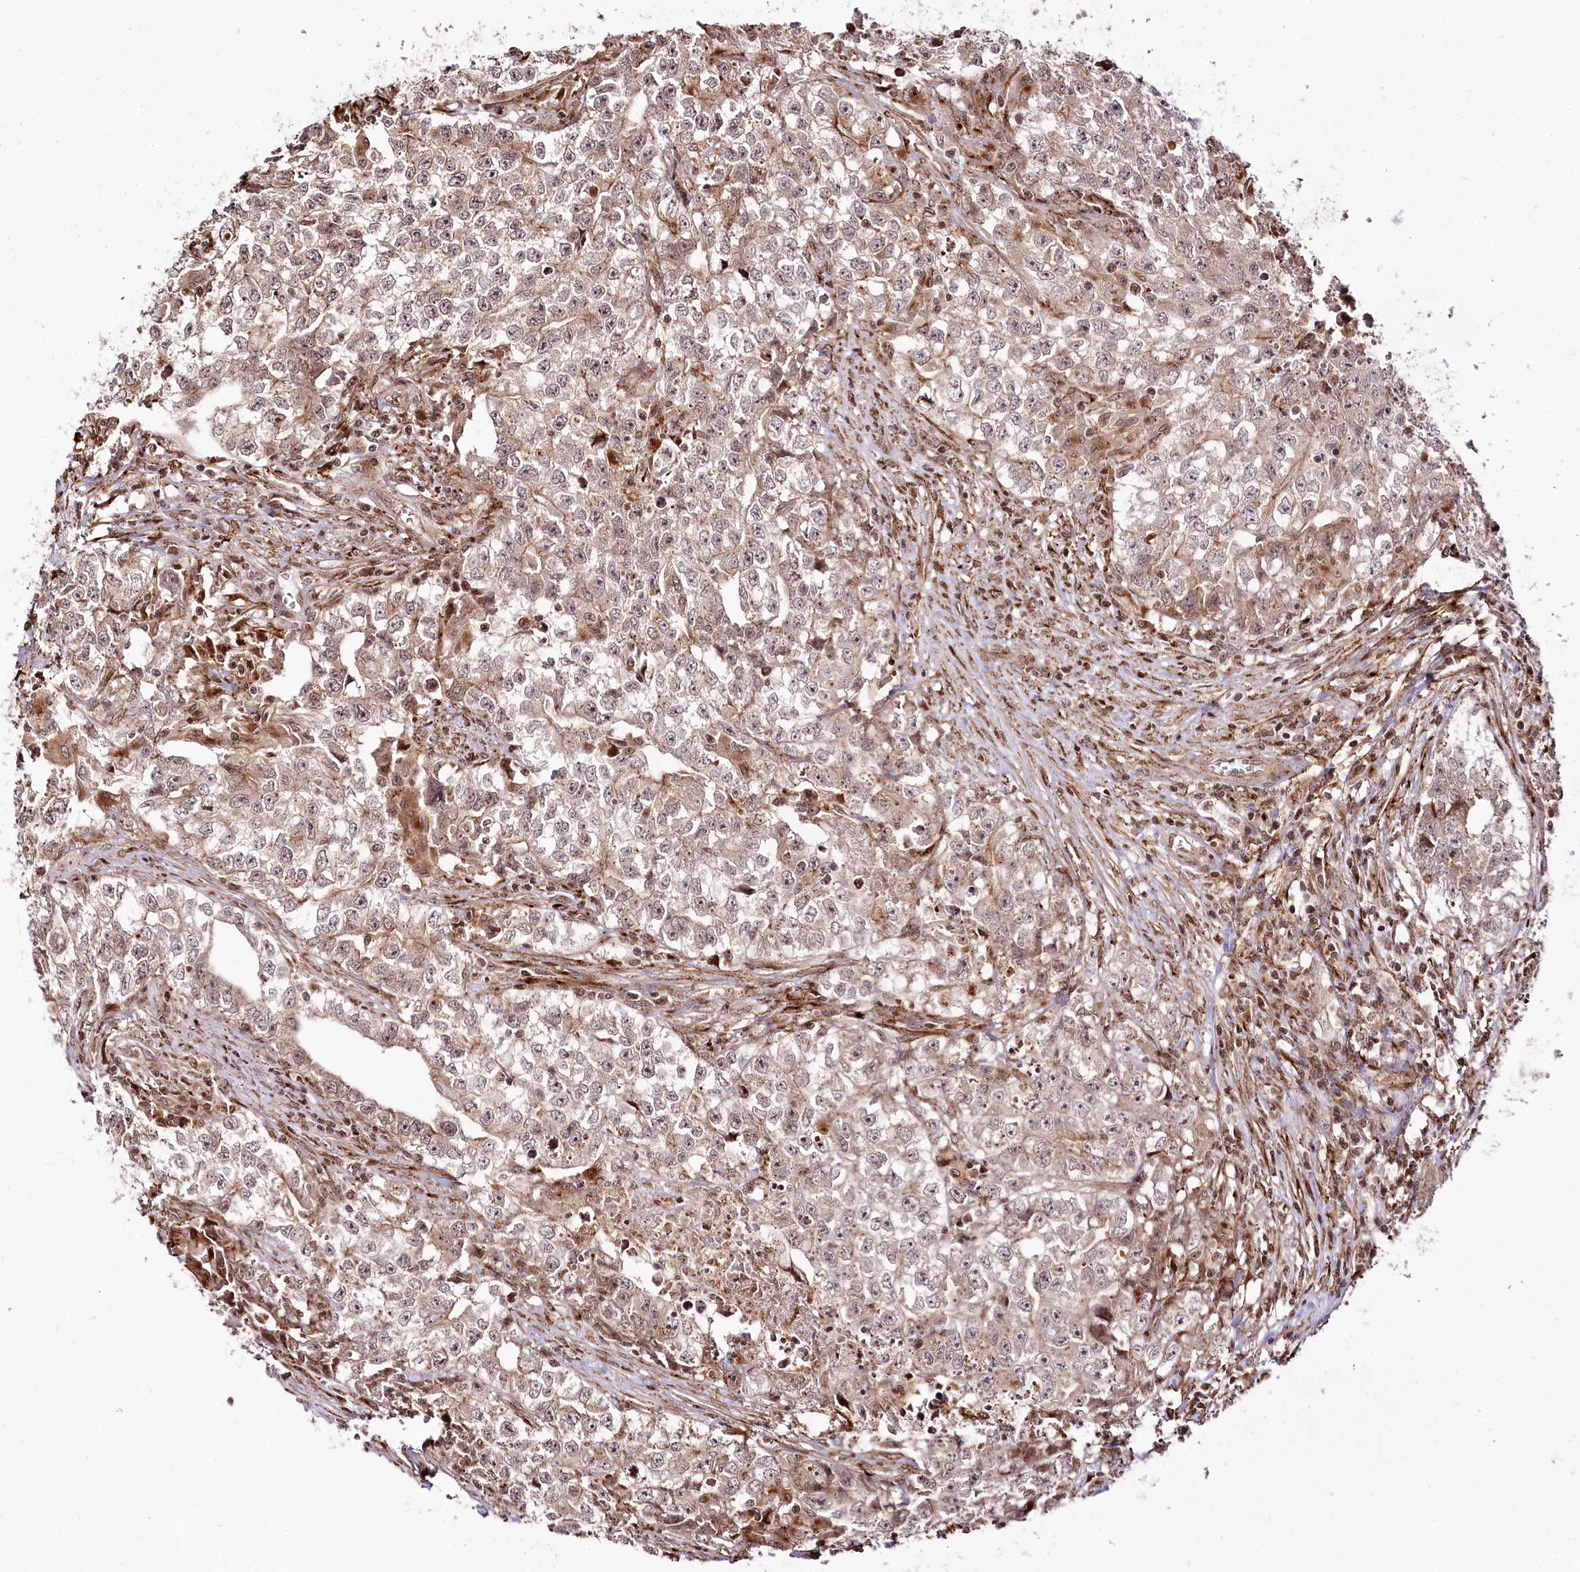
{"staining": {"intensity": "weak", "quantity": "25%-75%", "location": "cytoplasmic/membranous,nuclear"}, "tissue": "testis cancer", "cell_type": "Tumor cells", "image_type": "cancer", "snomed": [{"axis": "morphology", "description": "Seminoma, NOS"}, {"axis": "morphology", "description": "Carcinoma, Embryonal, NOS"}, {"axis": "topography", "description": "Testis"}], "caption": "Immunohistochemistry (IHC) micrograph of testis cancer (seminoma) stained for a protein (brown), which displays low levels of weak cytoplasmic/membranous and nuclear staining in approximately 25%-75% of tumor cells.", "gene": "HOXC8", "patient": {"sex": "male", "age": 43}}